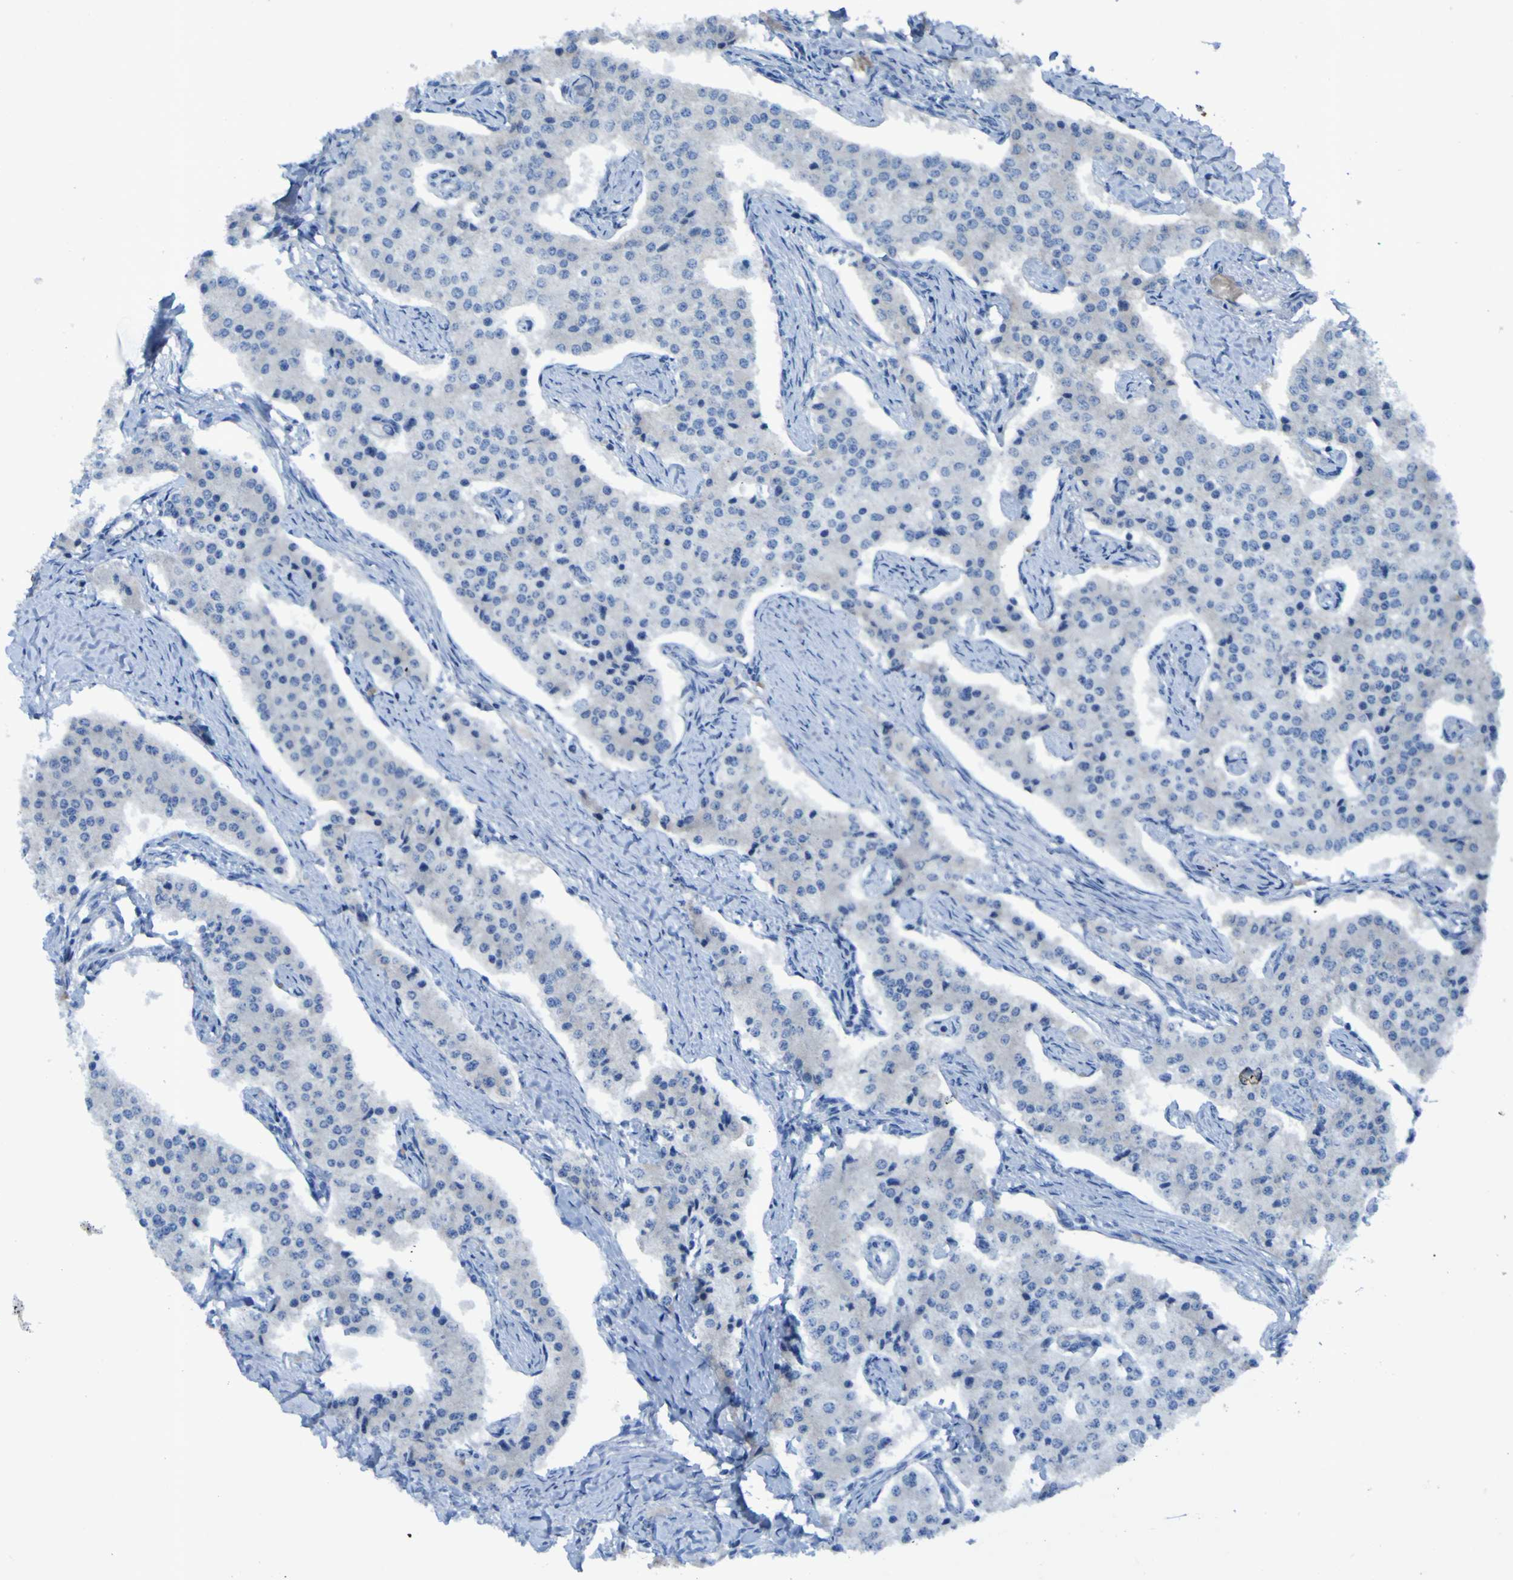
{"staining": {"intensity": "negative", "quantity": "none", "location": "none"}, "tissue": "carcinoid", "cell_type": "Tumor cells", "image_type": "cancer", "snomed": [{"axis": "morphology", "description": "Carcinoid, malignant, NOS"}, {"axis": "topography", "description": "Colon"}], "caption": "IHC image of neoplastic tissue: human carcinoid stained with DAB shows no significant protein positivity in tumor cells.", "gene": "SGK2", "patient": {"sex": "female", "age": 52}}